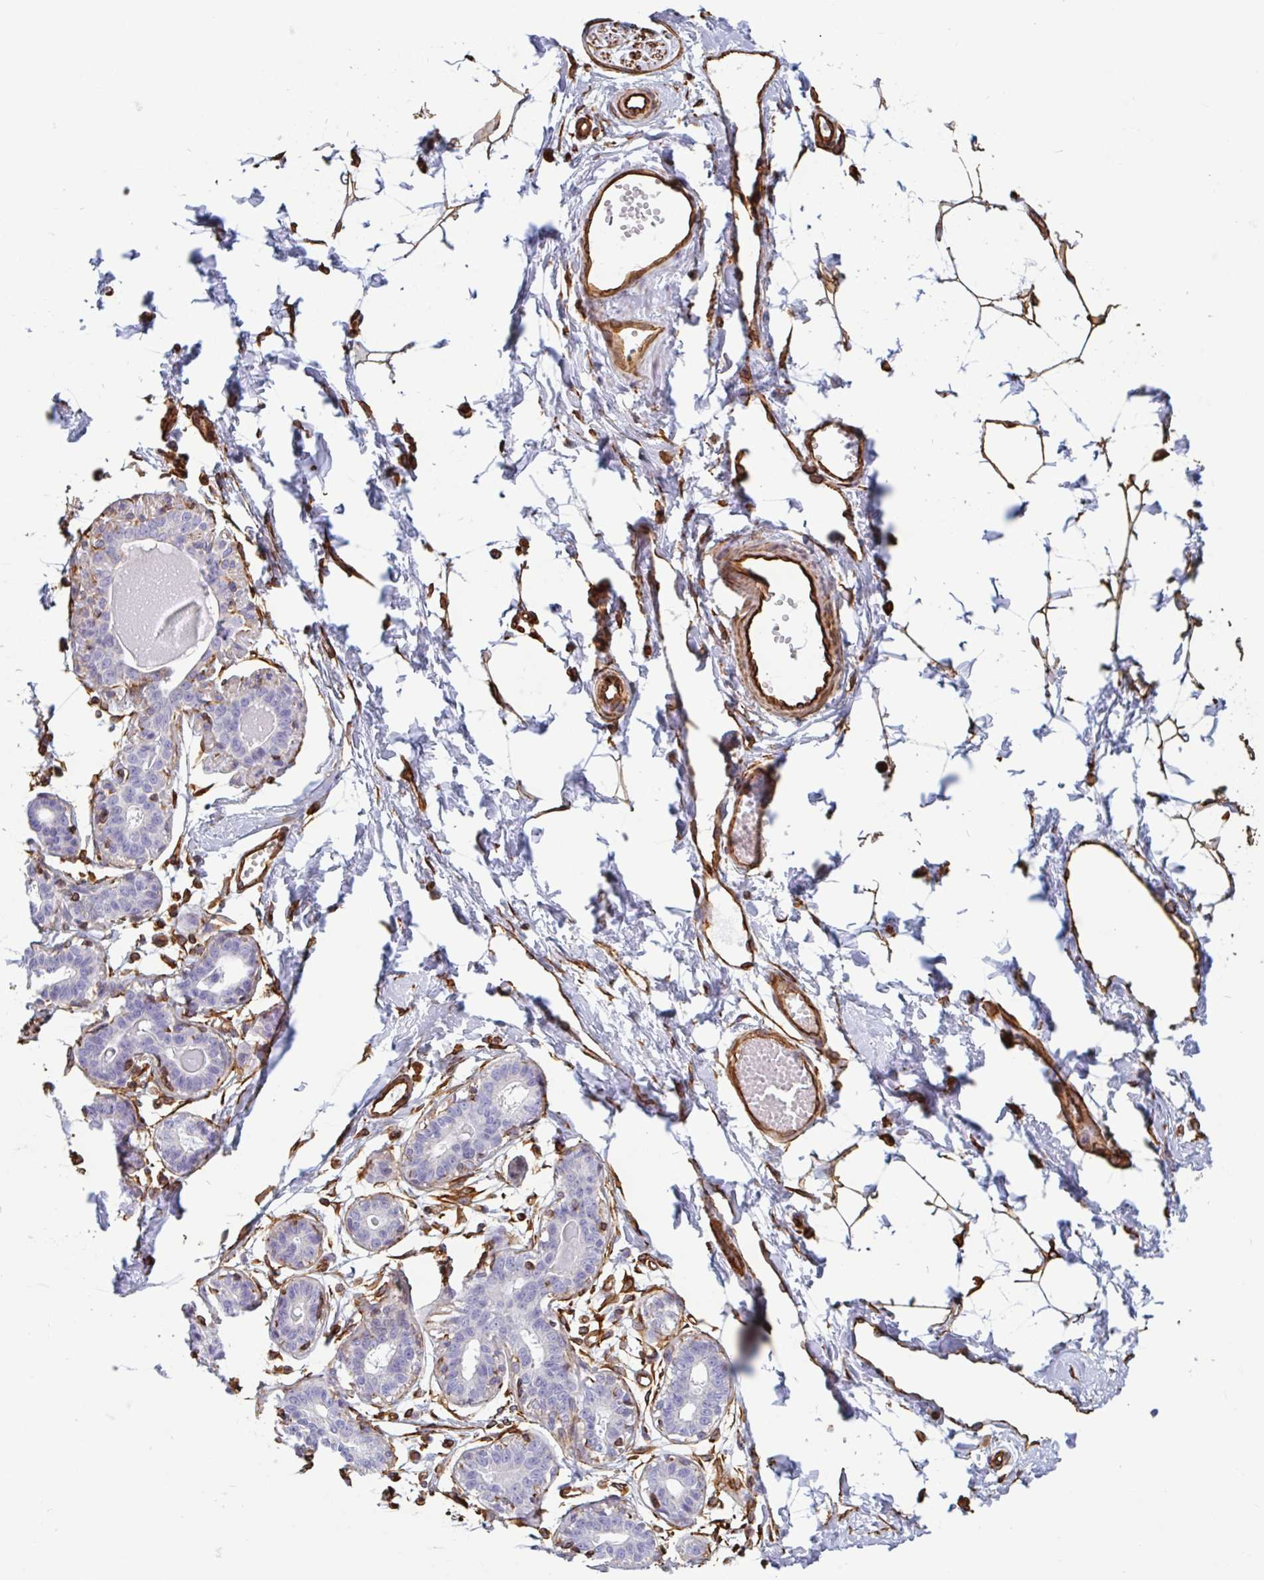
{"staining": {"intensity": "negative", "quantity": "none", "location": "none"}, "tissue": "breast", "cell_type": "Adipocytes", "image_type": "normal", "snomed": [{"axis": "morphology", "description": "Normal tissue, NOS"}, {"axis": "topography", "description": "Breast"}], "caption": "DAB immunohistochemical staining of benign human breast exhibits no significant staining in adipocytes.", "gene": "PPFIA1", "patient": {"sex": "female", "age": 45}}